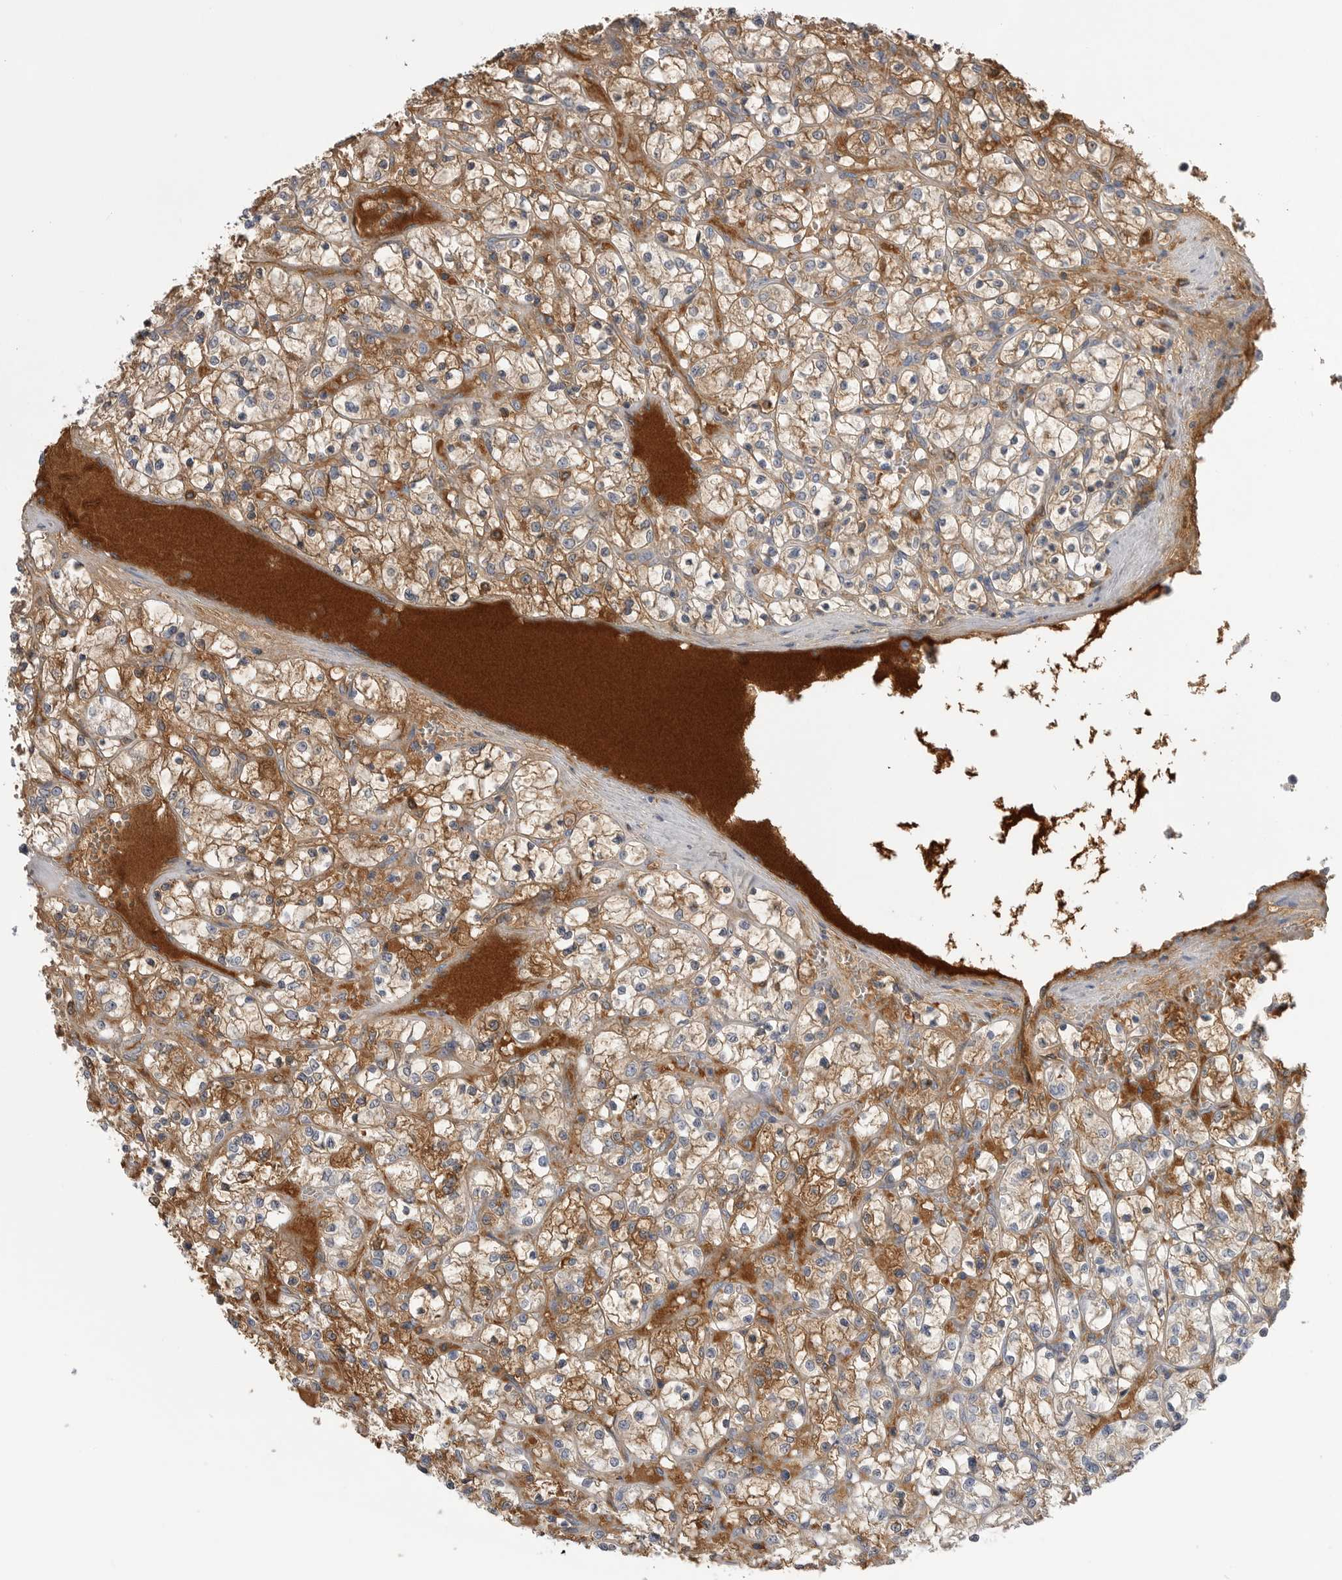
{"staining": {"intensity": "moderate", "quantity": "25%-75%", "location": "cytoplasmic/membranous"}, "tissue": "renal cancer", "cell_type": "Tumor cells", "image_type": "cancer", "snomed": [{"axis": "morphology", "description": "Adenocarcinoma, NOS"}, {"axis": "topography", "description": "Kidney"}], "caption": "Immunohistochemistry (IHC) image of neoplastic tissue: human renal adenocarcinoma stained using immunohistochemistry shows medium levels of moderate protein expression localized specifically in the cytoplasmic/membranous of tumor cells, appearing as a cytoplasmic/membranous brown color.", "gene": "AHSG", "patient": {"sex": "female", "age": 69}}